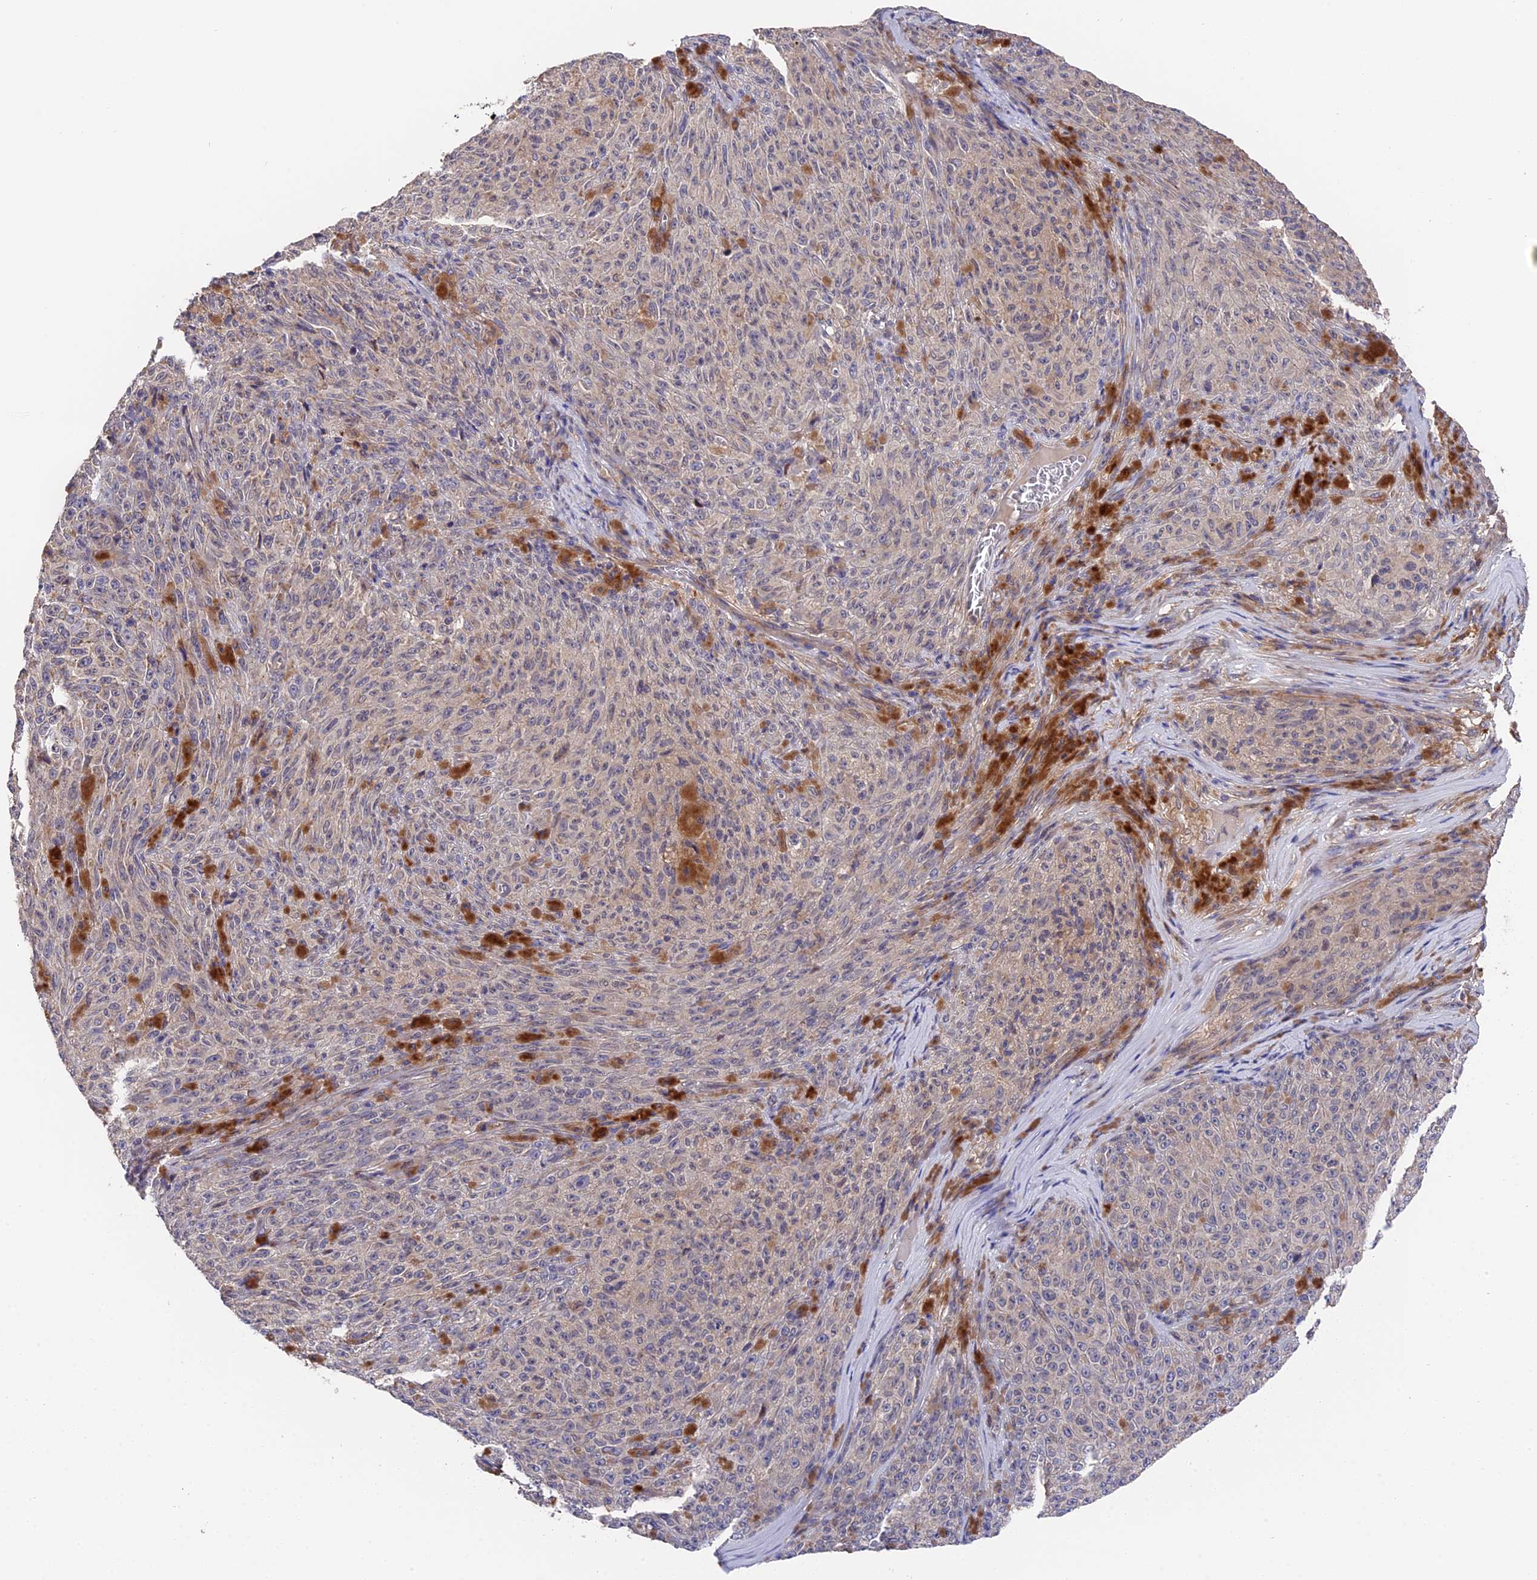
{"staining": {"intensity": "weak", "quantity": "<25%", "location": "cytoplasmic/membranous"}, "tissue": "melanoma", "cell_type": "Tumor cells", "image_type": "cancer", "snomed": [{"axis": "morphology", "description": "Malignant melanoma, NOS"}, {"axis": "topography", "description": "Skin"}], "caption": "IHC histopathology image of neoplastic tissue: melanoma stained with DAB (3,3'-diaminobenzidine) exhibits no significant protein positivity in tumor cells.", "gene": "ZCCHC2", "patient": {"sex": "female", "age": 82}}